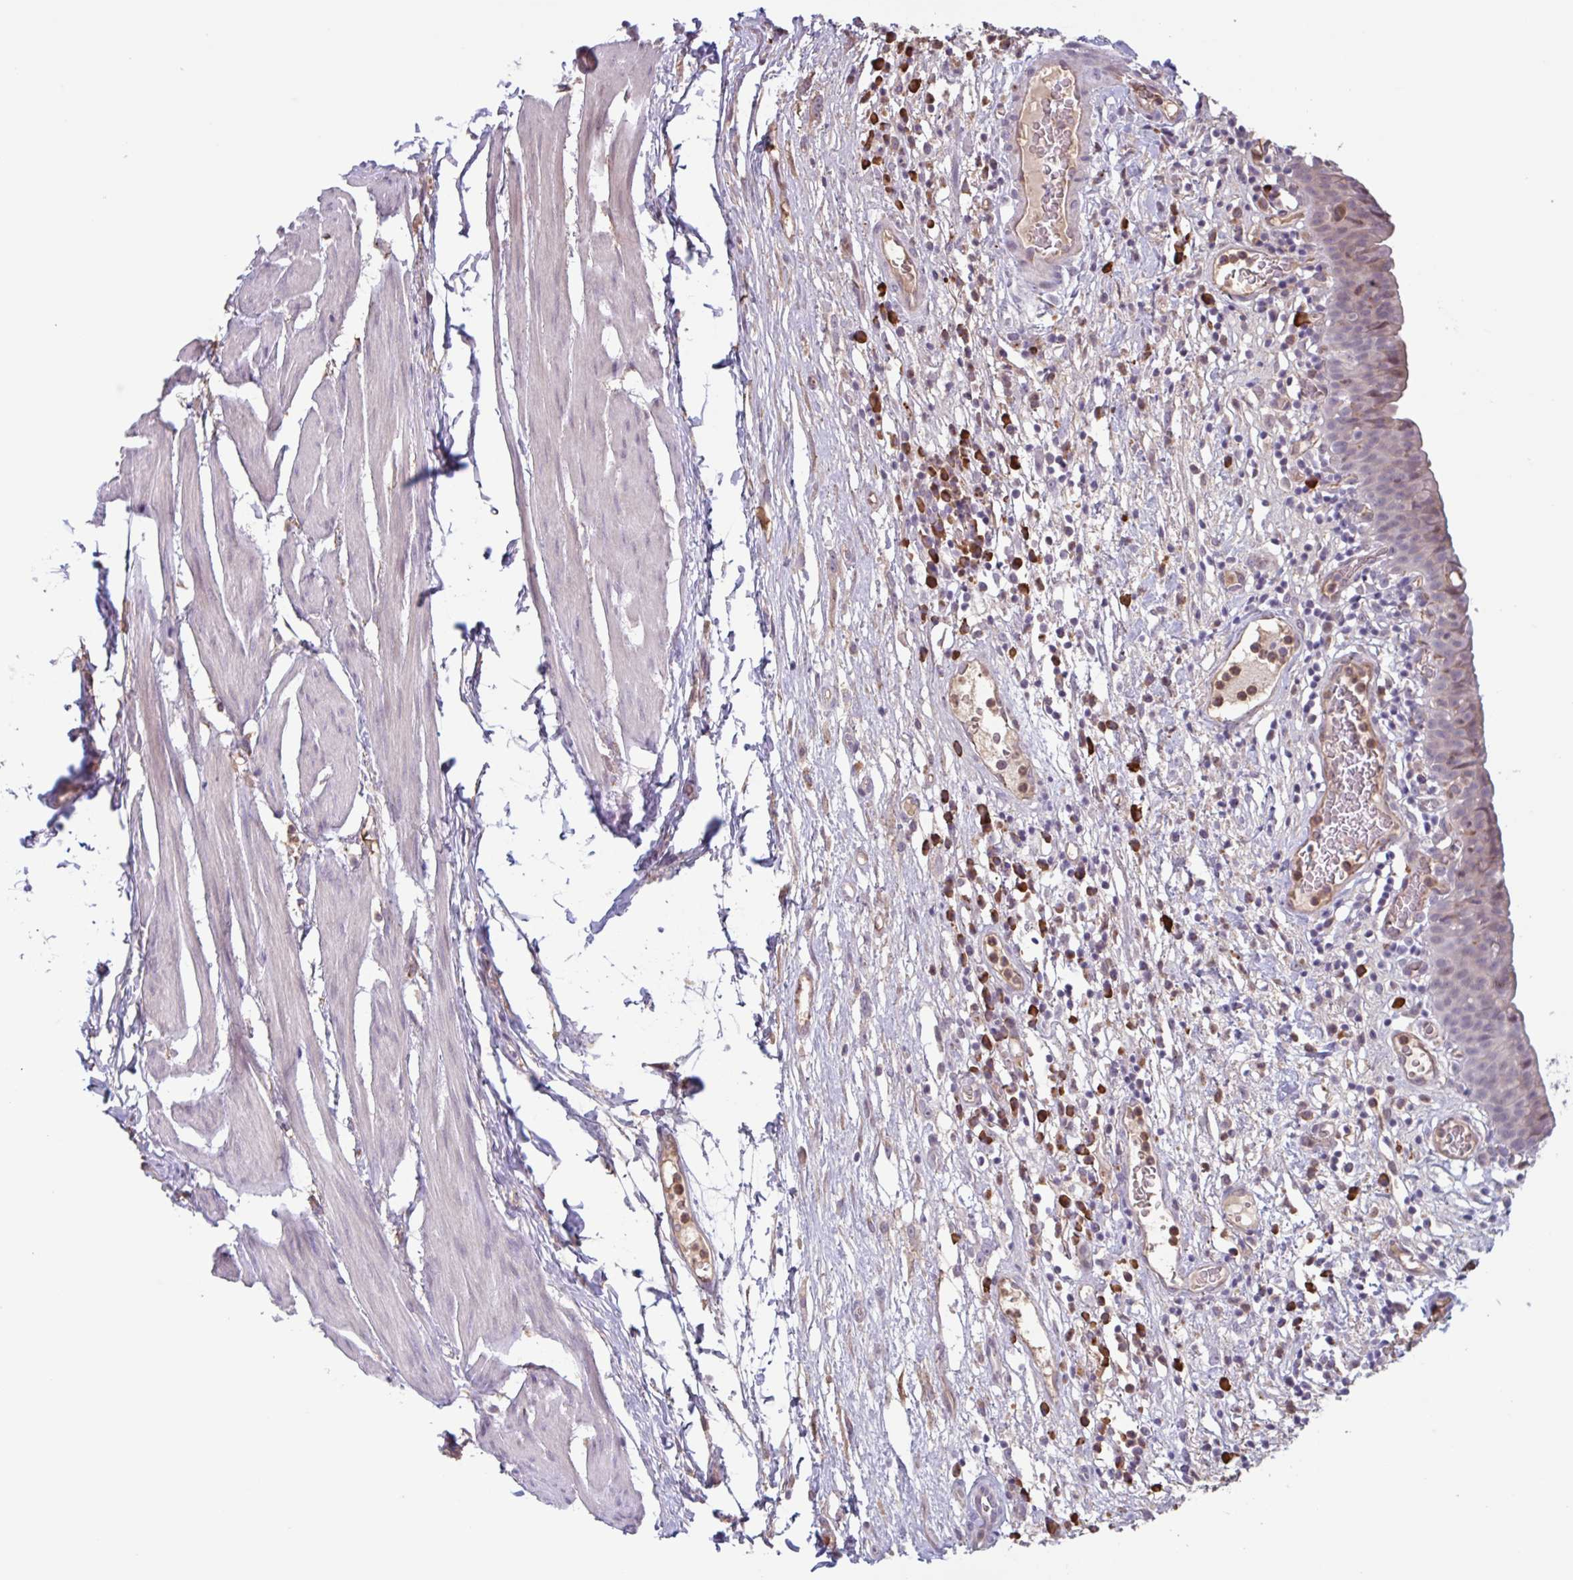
{"staining": {"intensity": "weak", "quantity": "25%-75%", "location": "cytoplasmic/membranous,nuclear"}, "tissue": "urinary bladder", "cell_type": "Urothelial cells", "image_type": "normal", "snomed": [{"axis": "morphology", "description": "Normal tissue, NOS"}, {"axis": "morphology", "description": "Inflammation, NOS"}, {"axis": "topography", "description": "Urinary bladder"}], "caption": "Weak cytoplasmic/membranous,nuclear protein expression is seen in approximately 25%-75% of urothelial cells in urinary bladder.", "gene": "TAF1D", "patient": {"sex": "male", "age": 57}}